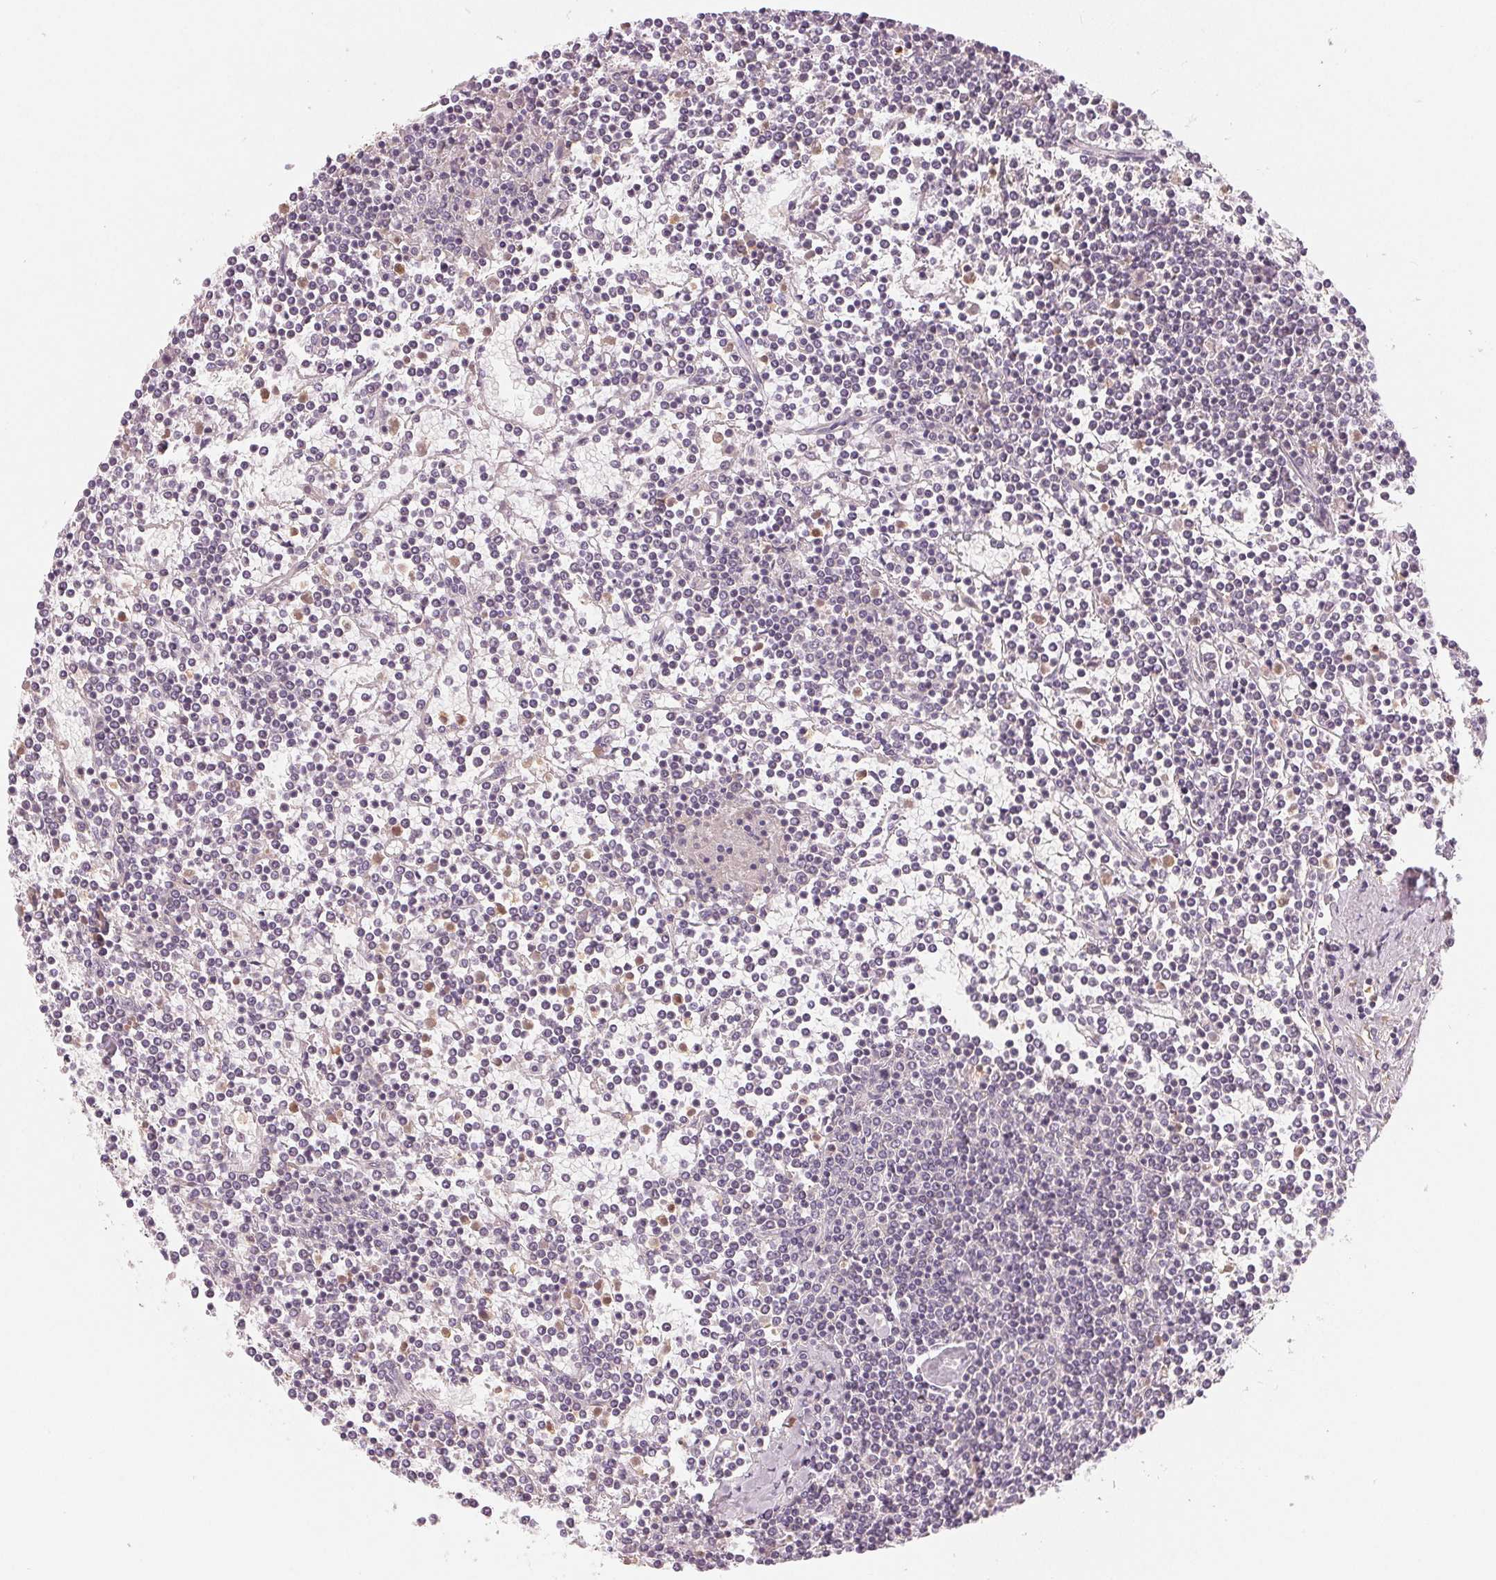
{"staining": {"intensity": "negative", "quantity": "none", "location": "none"}, "tissue": "lymphoma", "cell_type": "Tumor cells", "image_type": "cancer", "snomed": [{"axis": "morphology", "description": "Malignant lymphoma, non-Hodgkin's type, Low grade"}, {"axis": "topography", "description": "Spleen"}], "caption": "Malignant lymphoma, non-Hodgkin's type (low-grade) was stained to show a protein in brown. There is no significant expression in tumor cells.", "gene": "AQP8", "patient": {"sex": "female", "age": 19}}